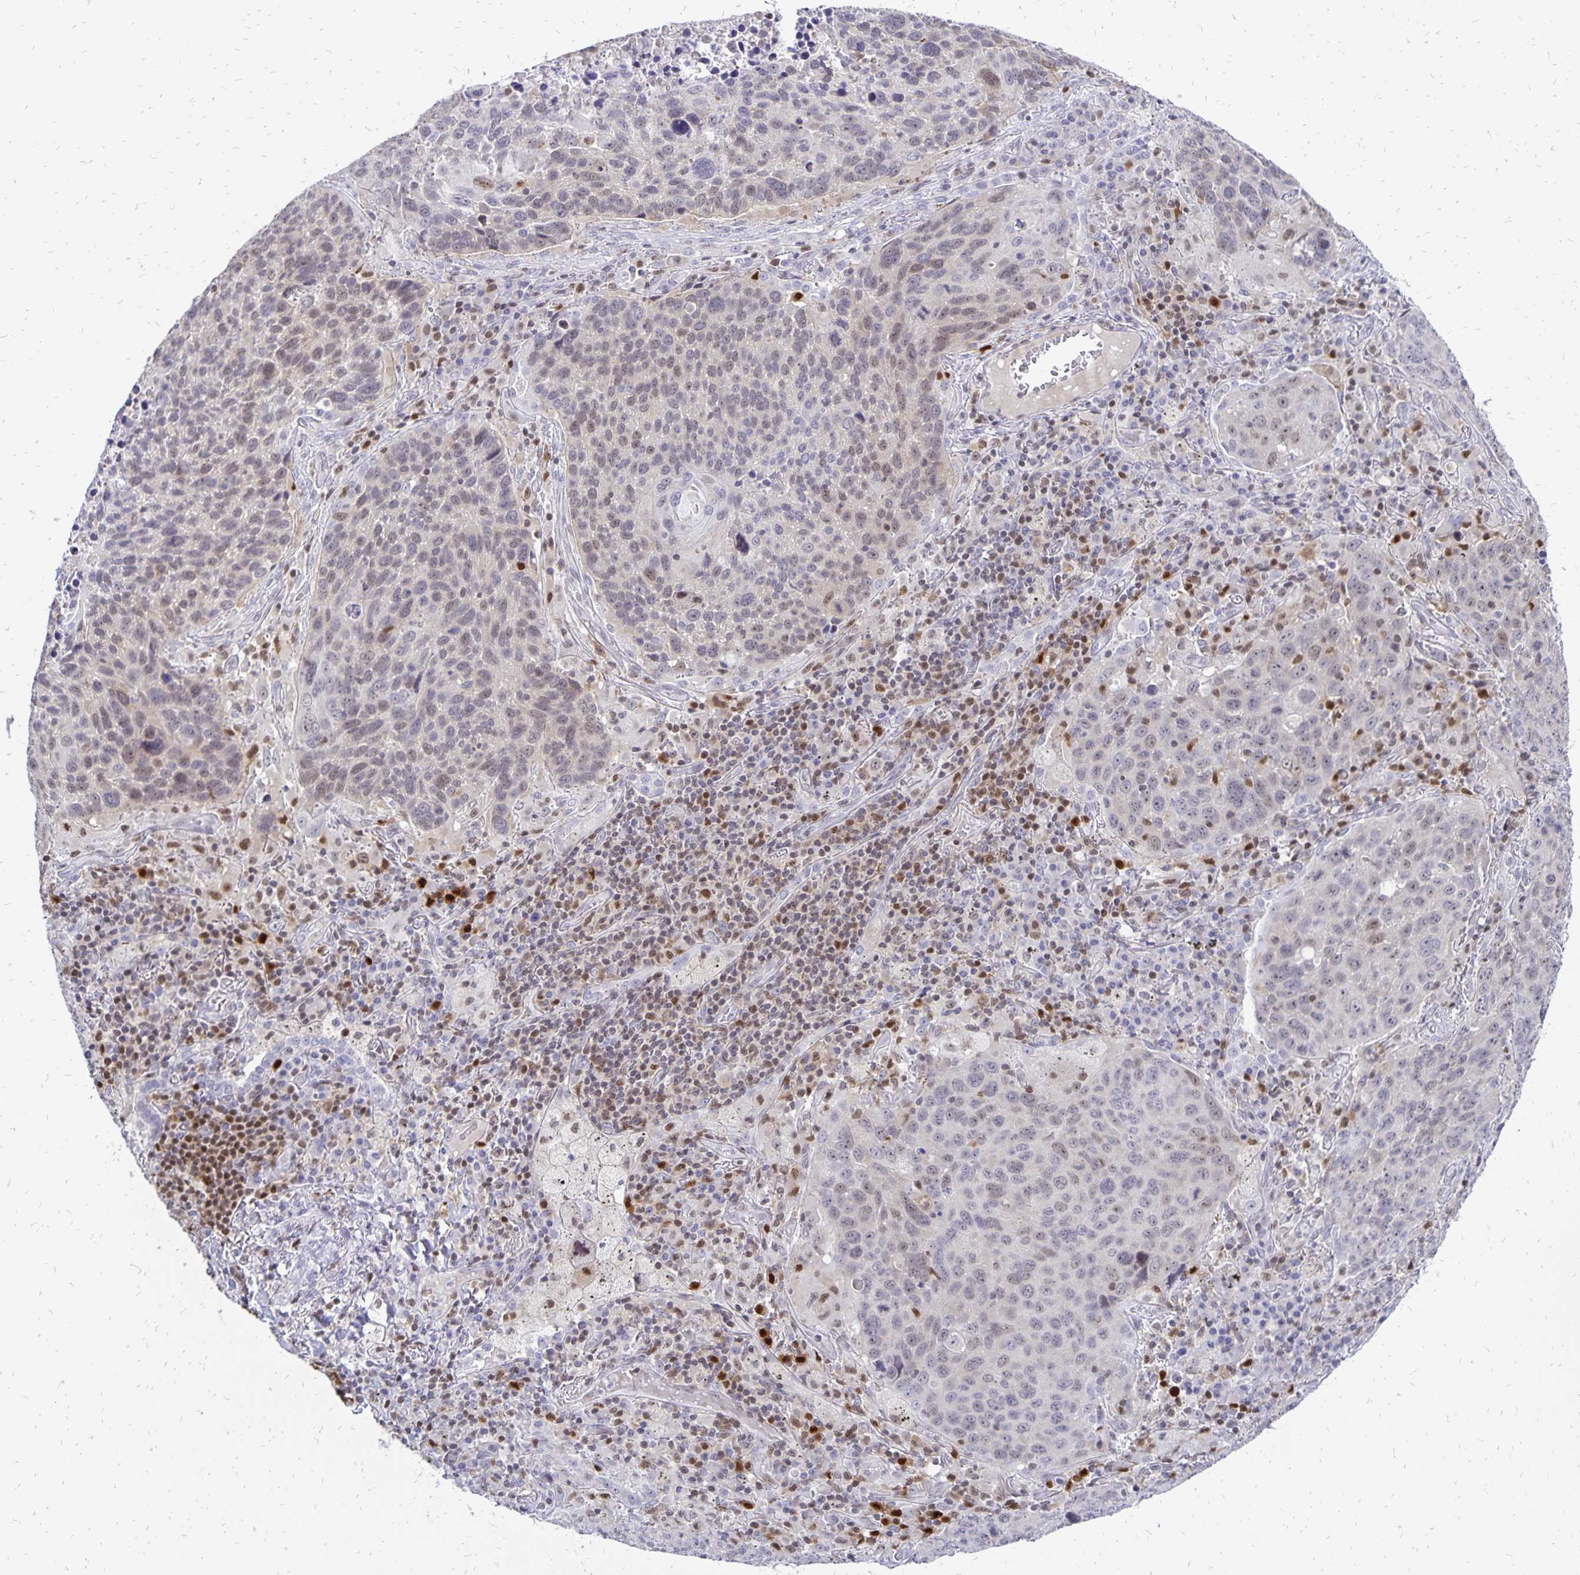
{"staining": {"intensity": "weak", "quantity": "<25%", "location": "nuclear"}, "tissue": "lung cancer", "cell_type": "Tumor cells", "image_type": "cancer", "snomed": [{"axis": "morphology", "description": "Squamous cell carcinoma, NOS"}, {"axis": "topography", "description": "Lung"}], "caption": "This is an IHC micrograph of human lung cancer (squamous cell carcinoma). There is no staining in tumor cells.", "gene": "DCK", "patient": {"sex": "male", "age": 68}}